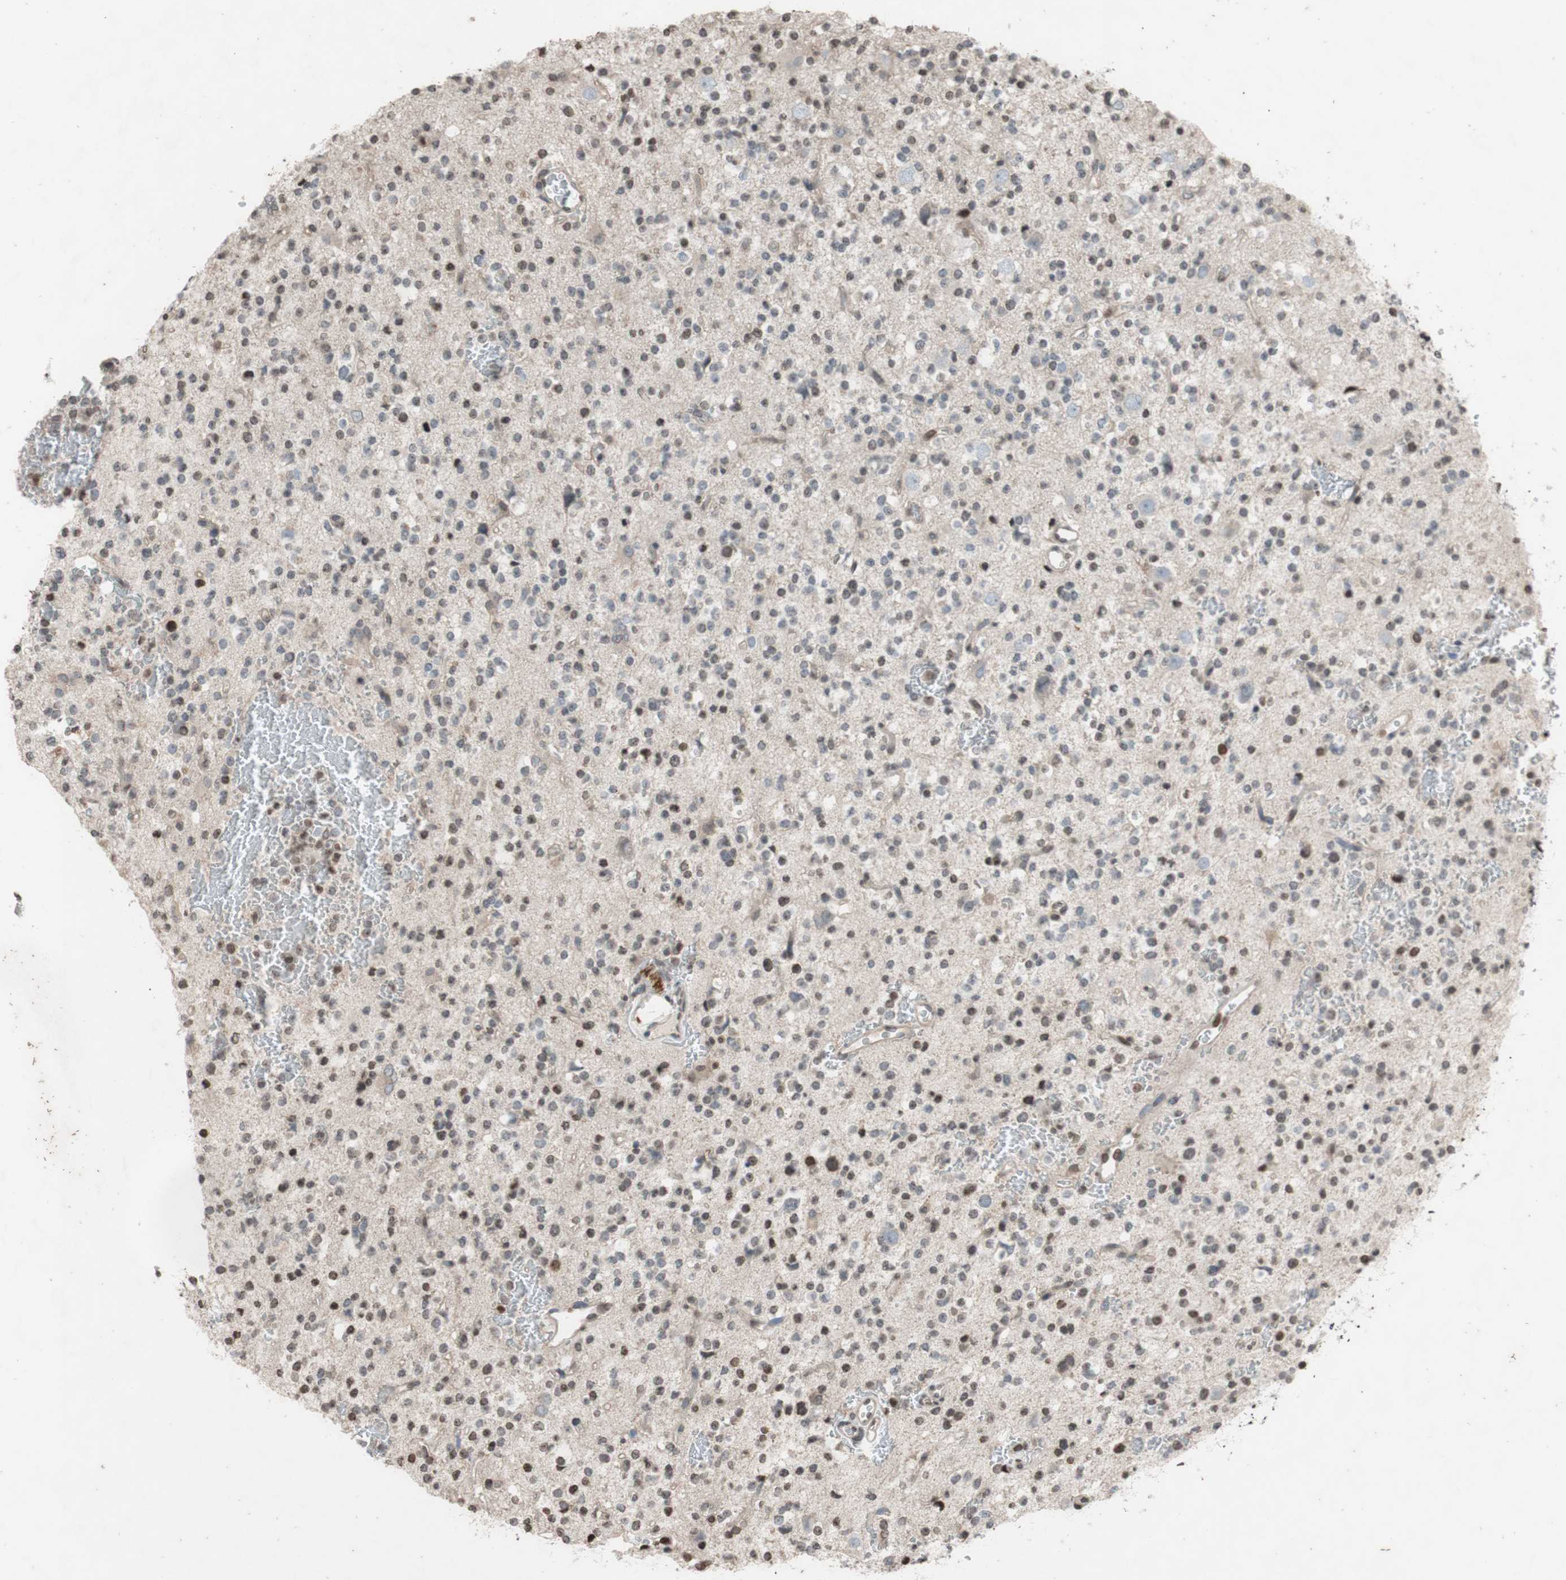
{"staining": {"intensity": "moderate", "quantity": "25%-75%", "location": "nuclear"}, "tissue": "glioma", "cell_type": "Tumor cells", "image_type": "cancer", "snomed": [{"axis": "morphology", "description": "Glioma, malignant, High grade"}, {"axis": "topography", "description": "Brain"}], "caption": "Immunohistochemistry (DAB) staining of human glioma displays moderate nuclear protein staining in about 25%-75% of tumor cells.", "gene": "MCM6", "patient": {"sex": "male", "age": 47}}